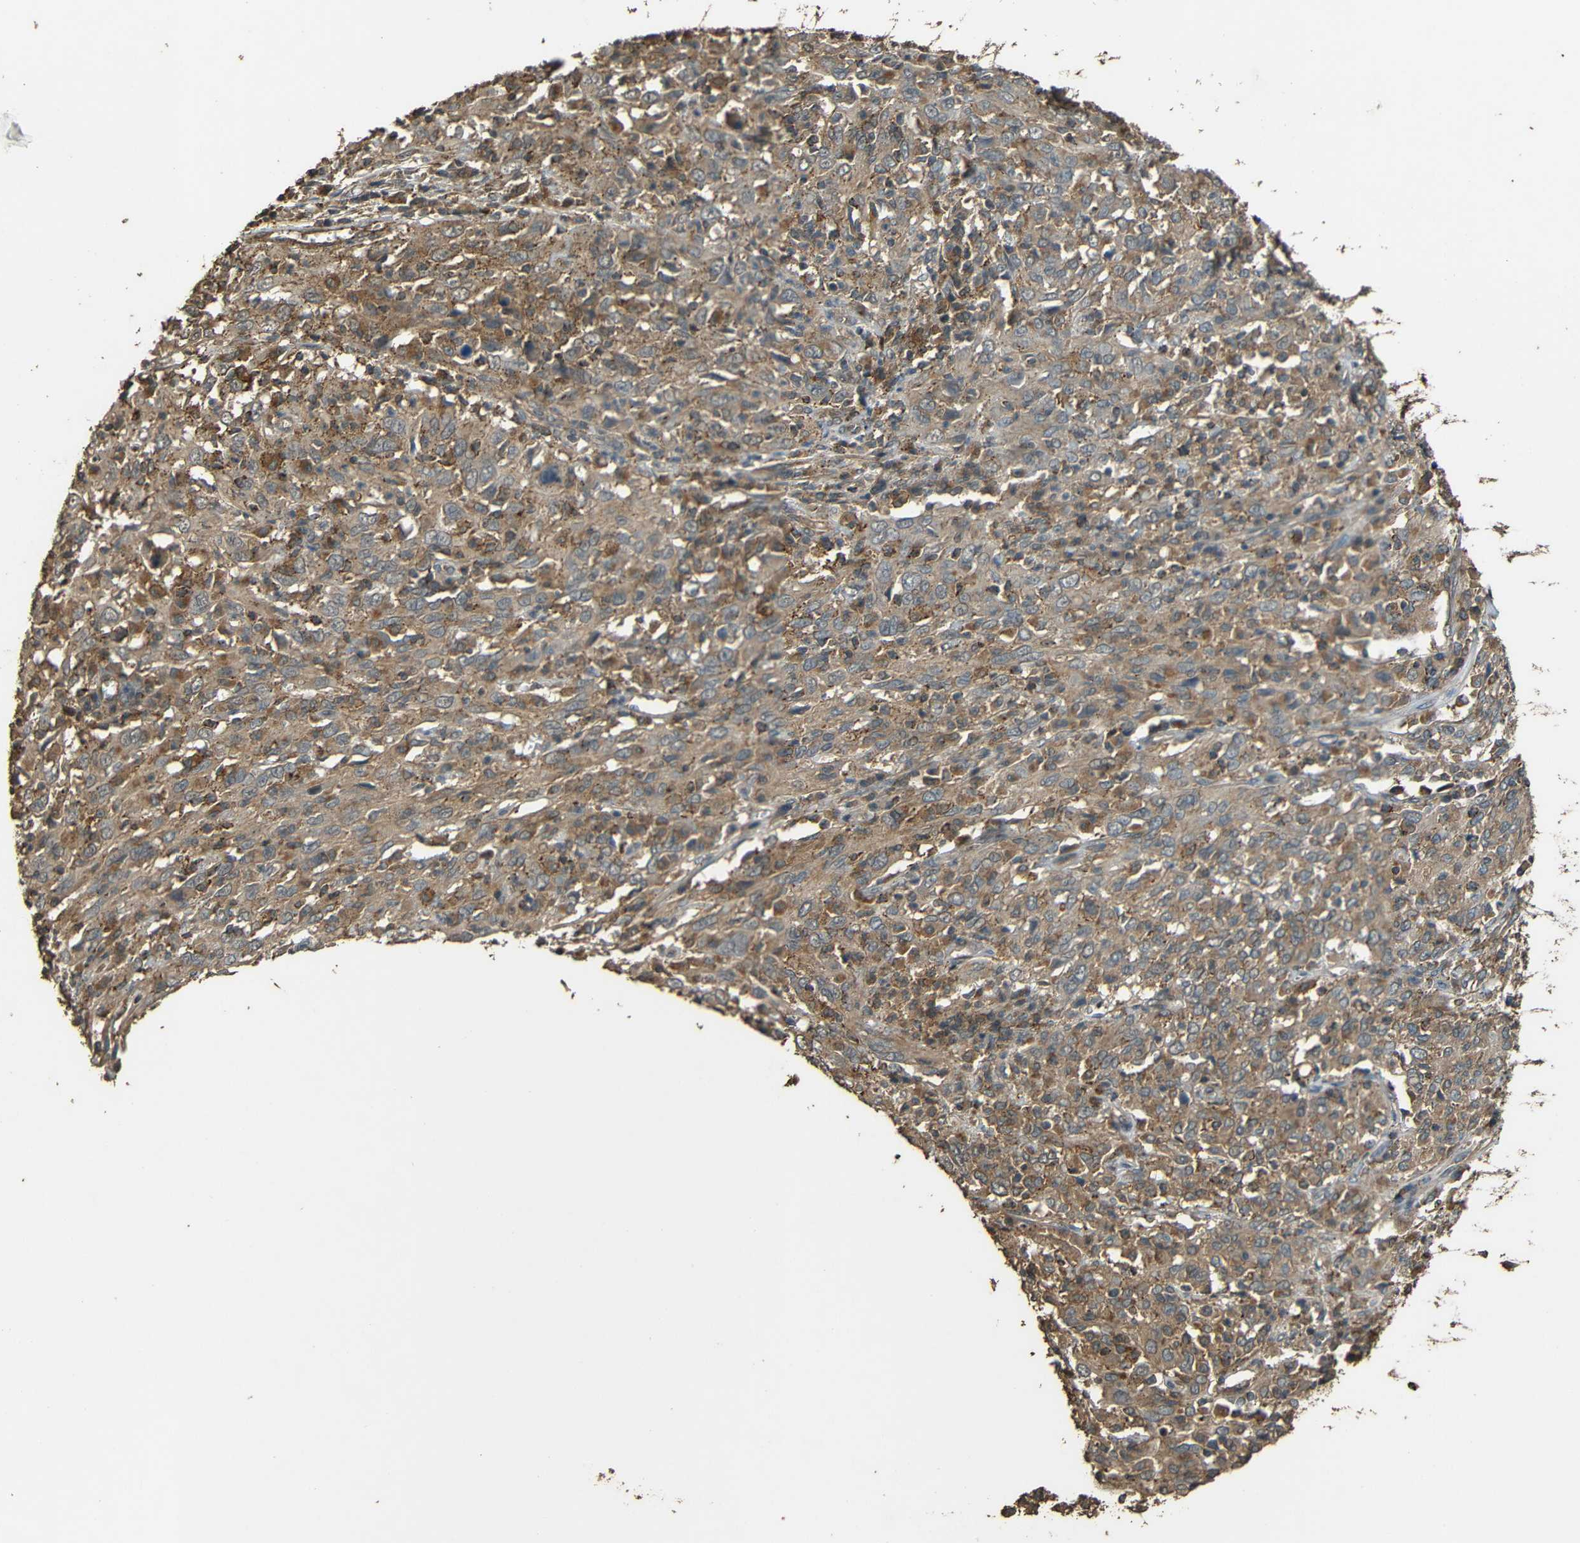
{"staining": {"intensity": "moderate", "quantity": ">75%", "location": "cytoplasmic/membranous"}, "tissue": "cervical cancer", "cell_type": "Tumor cells", "image_type": "cancer", "snomed": [{"axis": "morphology", "description": "Squamous cell carcinoma, NOS"}, {"axis": "topography", "description": "Cervix"}], "caption": "Moderate cytoplasmic/membranous protein positivity is present in approximately >75% of tumor cells in squamous cell carcinoma (cervical).", "gene": "PDE5A", "patient": {"sex": "female", "age": 46}}